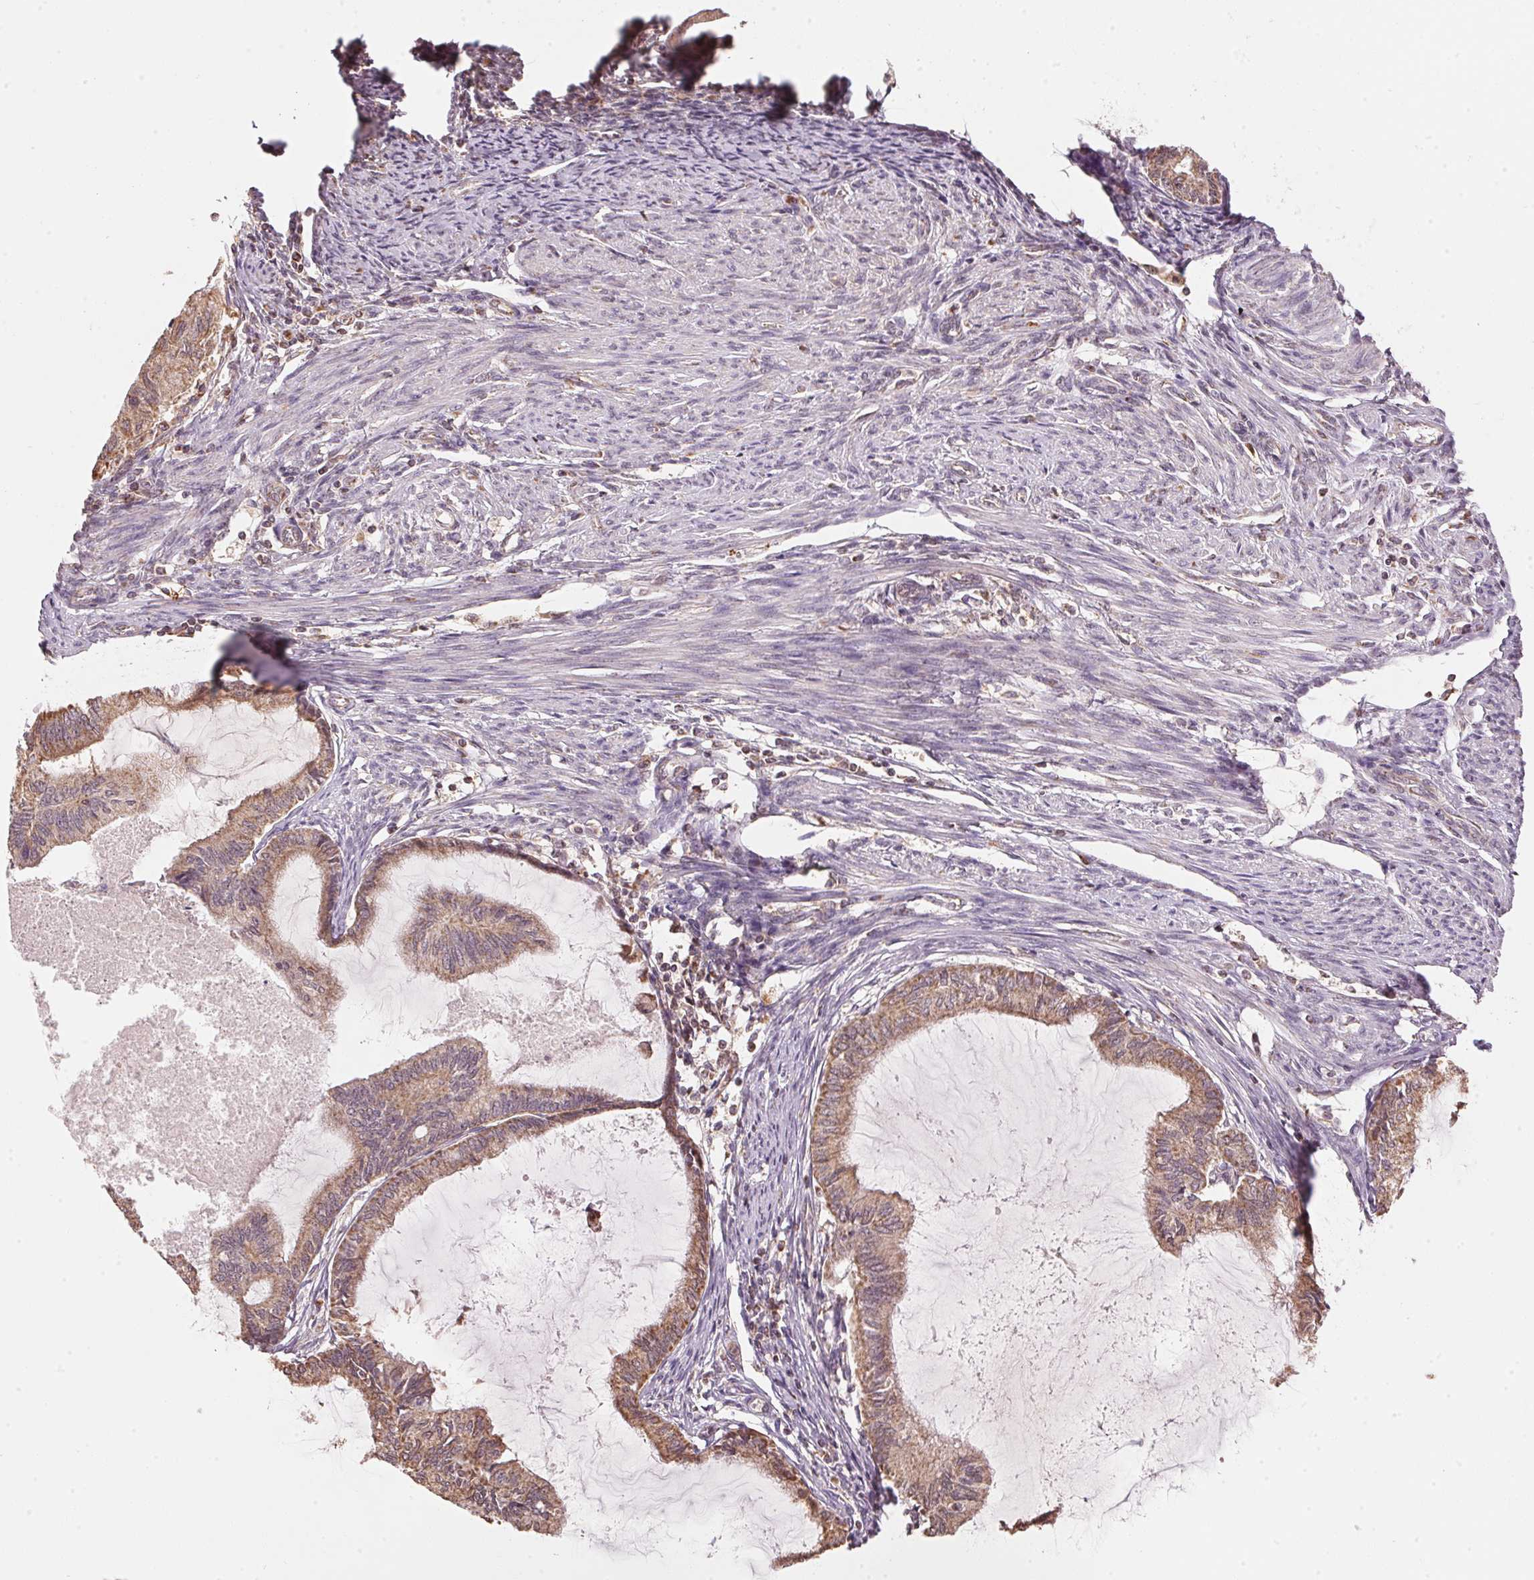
{"staining": {"intensity": "moderate", "quantity": ">75%", "location": "cytoplasmic/membranous"}, "tissue": "endometrial cancer", "cell_type": "Tumor cells", "image_type": "cancer", "snomed": [{"axis": "morphology", "description": "Adenocarcinoma, NOS"}, {"axis": "topography", "description": "Endometrium"}], "caption": "DAB (3,3'-diaminobenzidine) immunohistochemical staining of human endometrial cancer (adenocarcinoma) demonstrates moderate cytoplasmic/membranous protein staining in approximately >75% of tumor cells.", "gene": "ARHGAP6", "patient": {"sex": "female", "age": 86}}